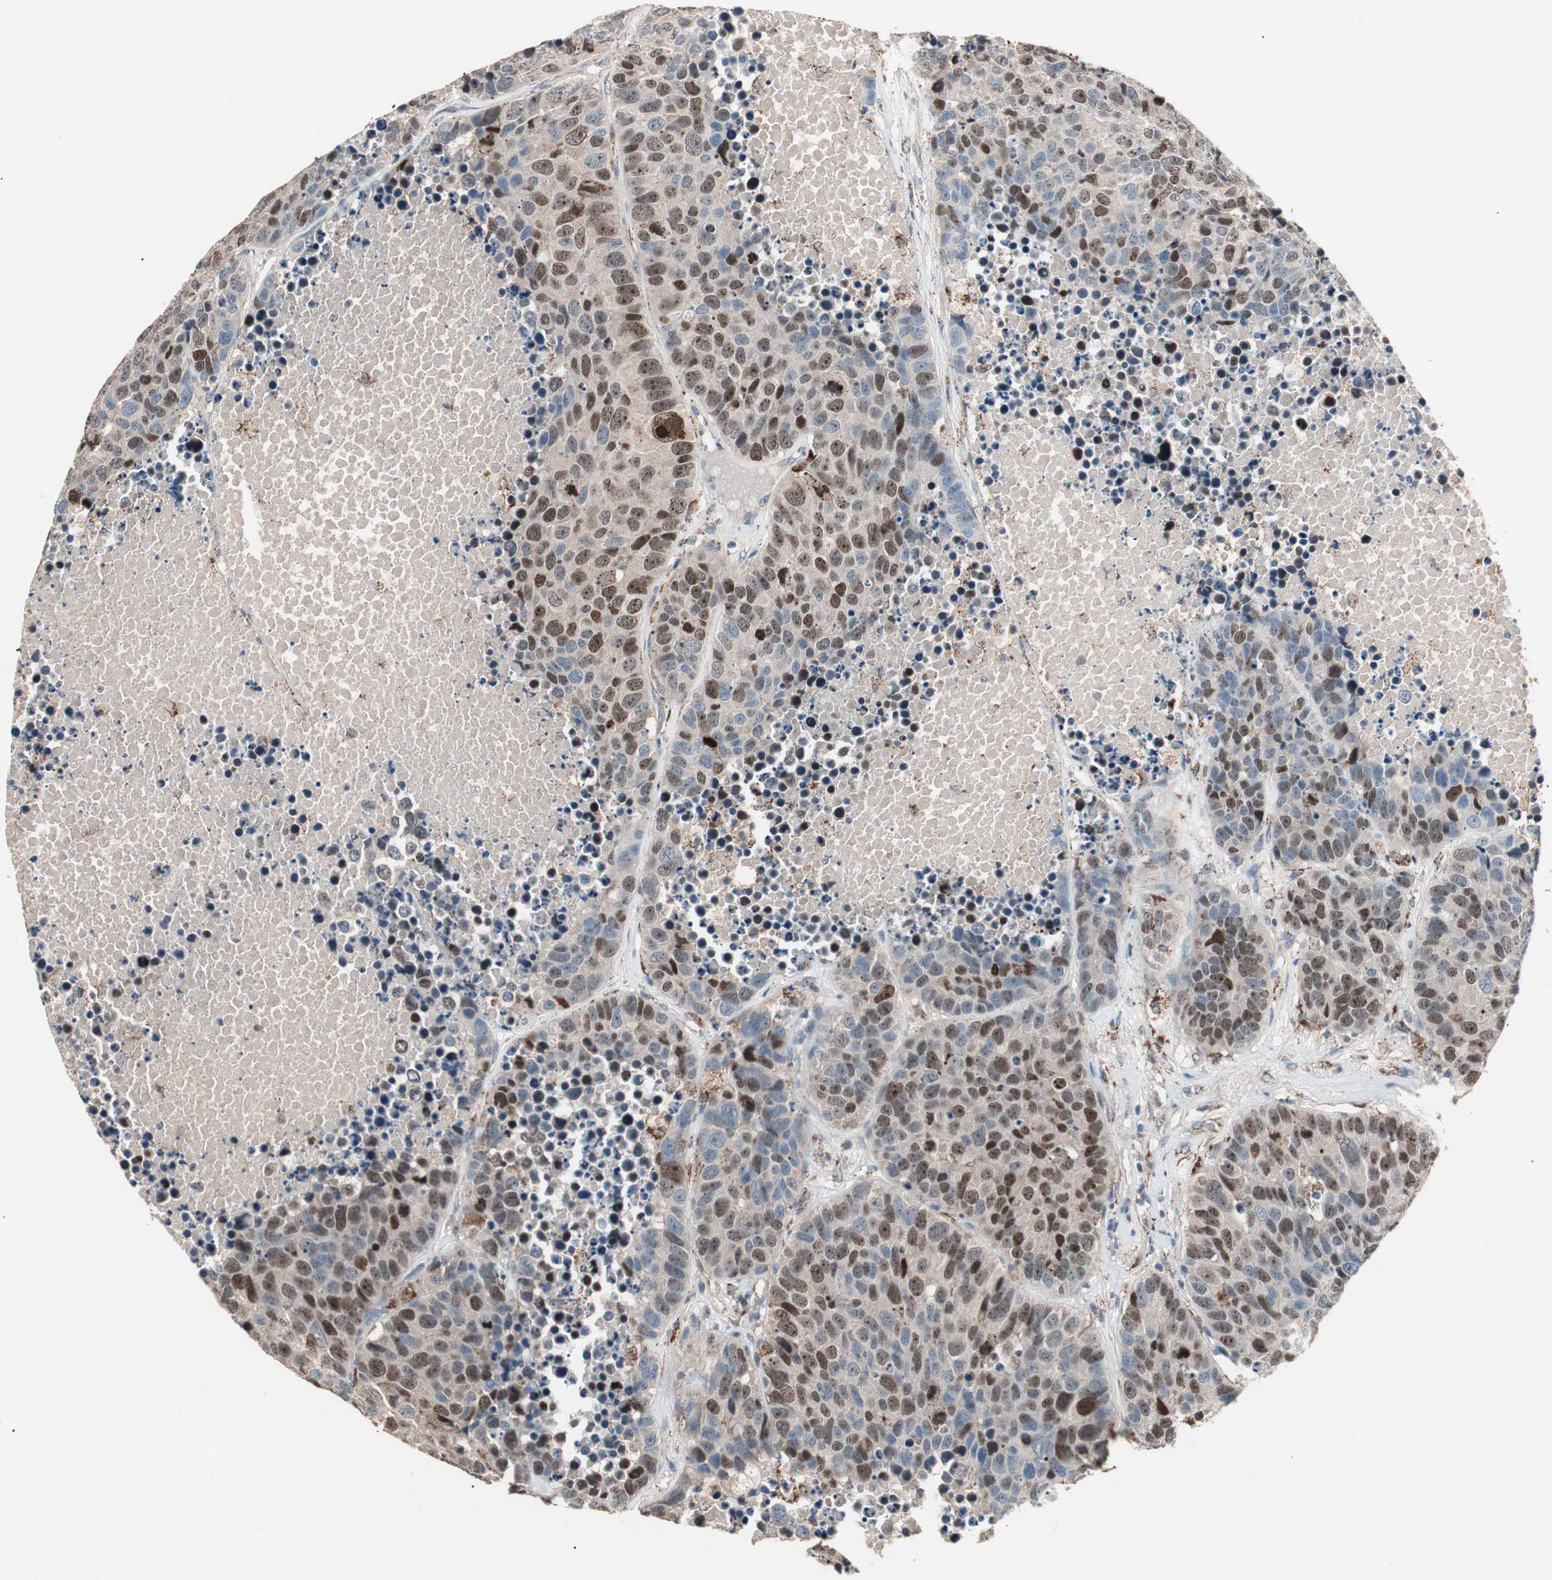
{"staining": {"intensity": "moderate", "quantity": ">75%", "location": "cytoplasmic/membranous,nuclear"}, "tissue": "carcinoid", "cell_type": "Tumor cells", "image_type": "cancer", "snomed": [{"axis": "morphology", "description": "Carcinoid, malignant, NOS"}, {"axis": "topography", "description": "Lung"}], "caption": "Tumor cells exhibit medium levels of moderate cytoplasmic/membranous and nuclear positivity in approximately >75% of cells in human carcinoid.", "gene": "NFRKB", "patient": {"sex": "male", "age": 60}}